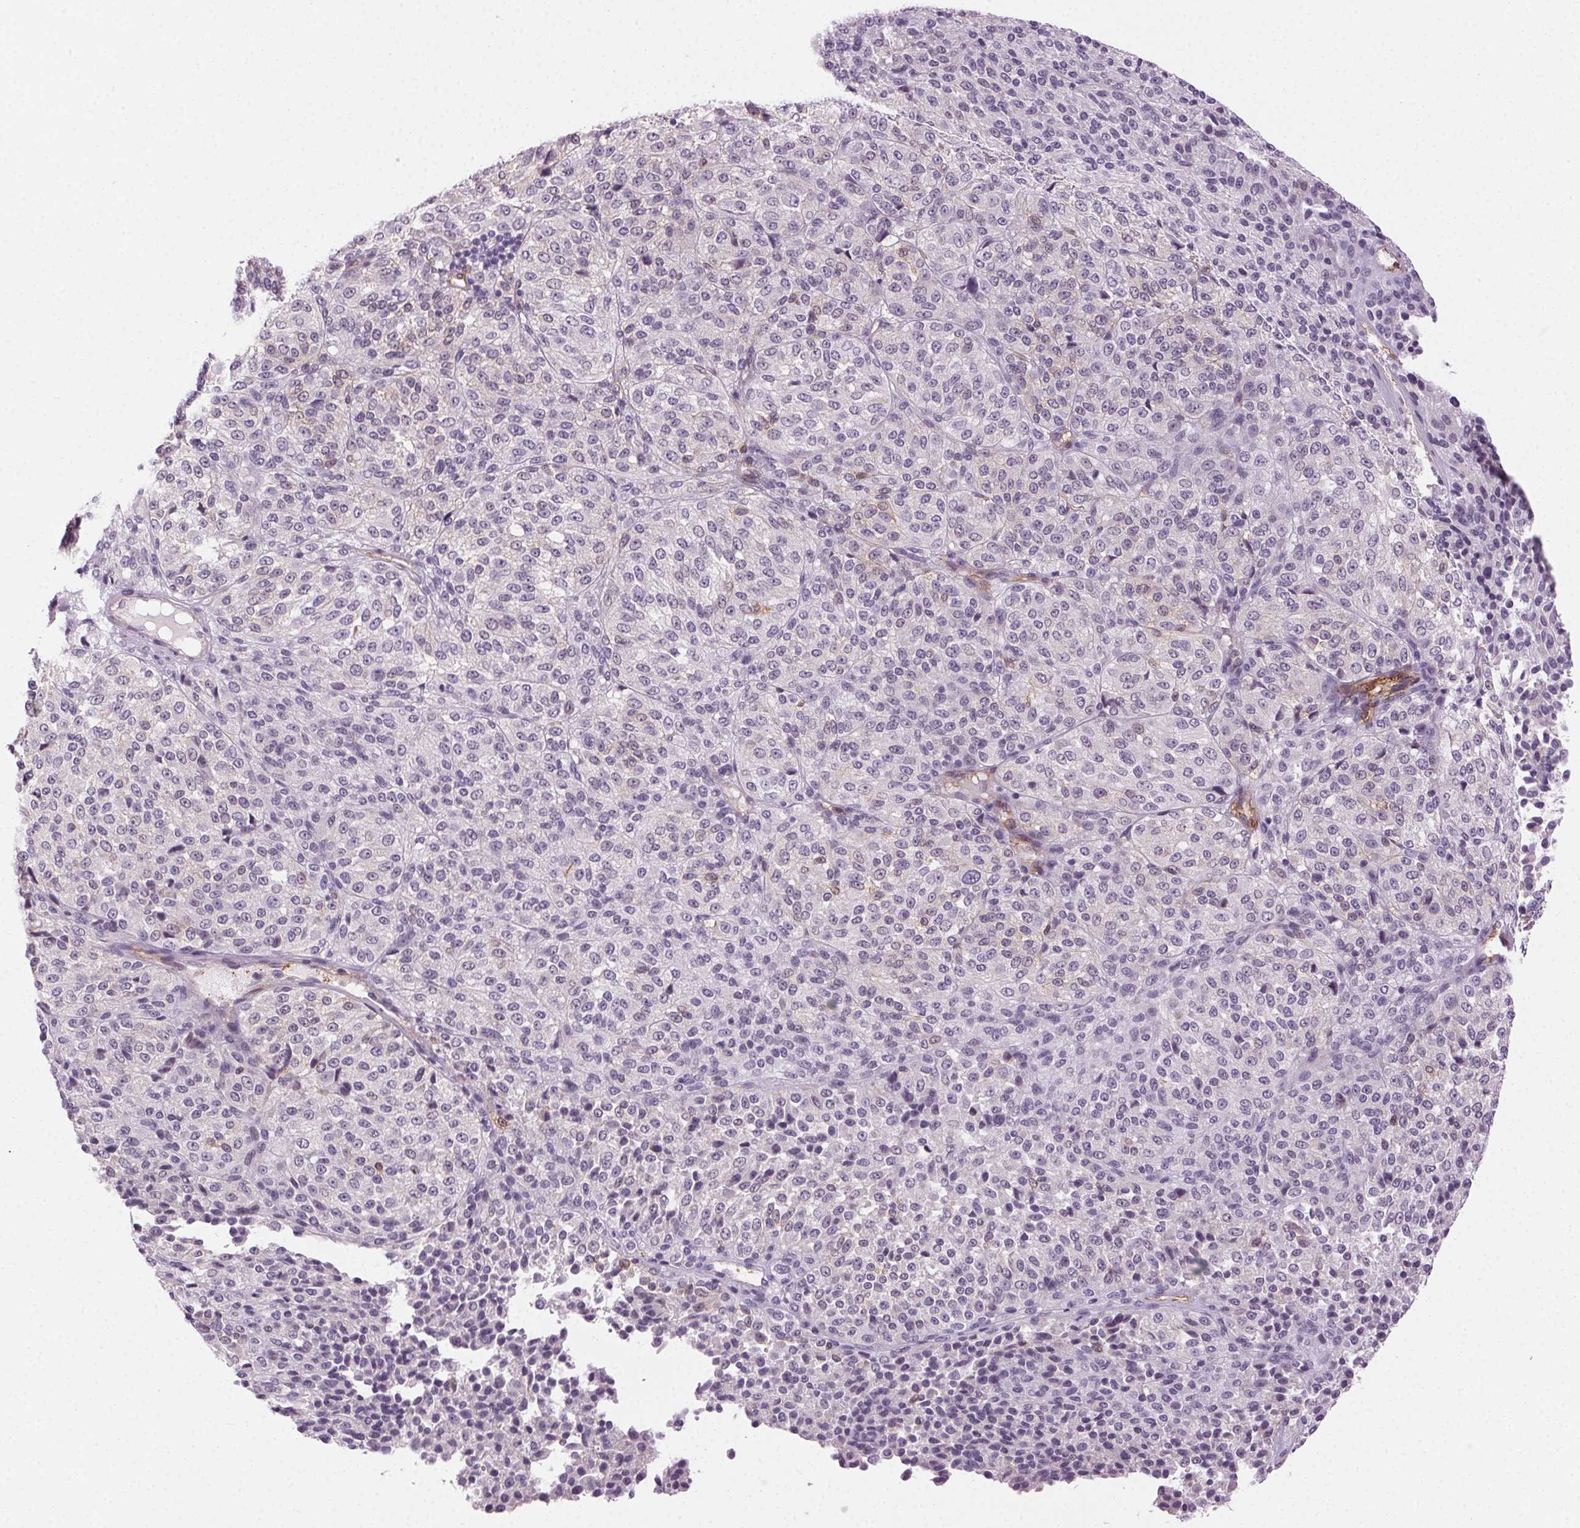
{"staining": {"intensity": "negative", "quantity": "none", "location": "none"}, "tissue": "melanoma", "cell_type": "Tumor cells", "image_type": "cancer", "snomed": [{"axis": "morphology", "description": "Malignant melanoma, Metastatic site"}, {"axis": "topography", "description": "Brain"}], "caption": "The IHC photomicrograph has no significant positivity in tumor cells of melanoma tissue. (Stains: DAB immunohistochemistry (IHC) with hematoxylin counter stain, Microscopy: brightfield microscopy at high magnification).", "gene": "AIF1L", "patient": {"sex": "female", "age": 56}}